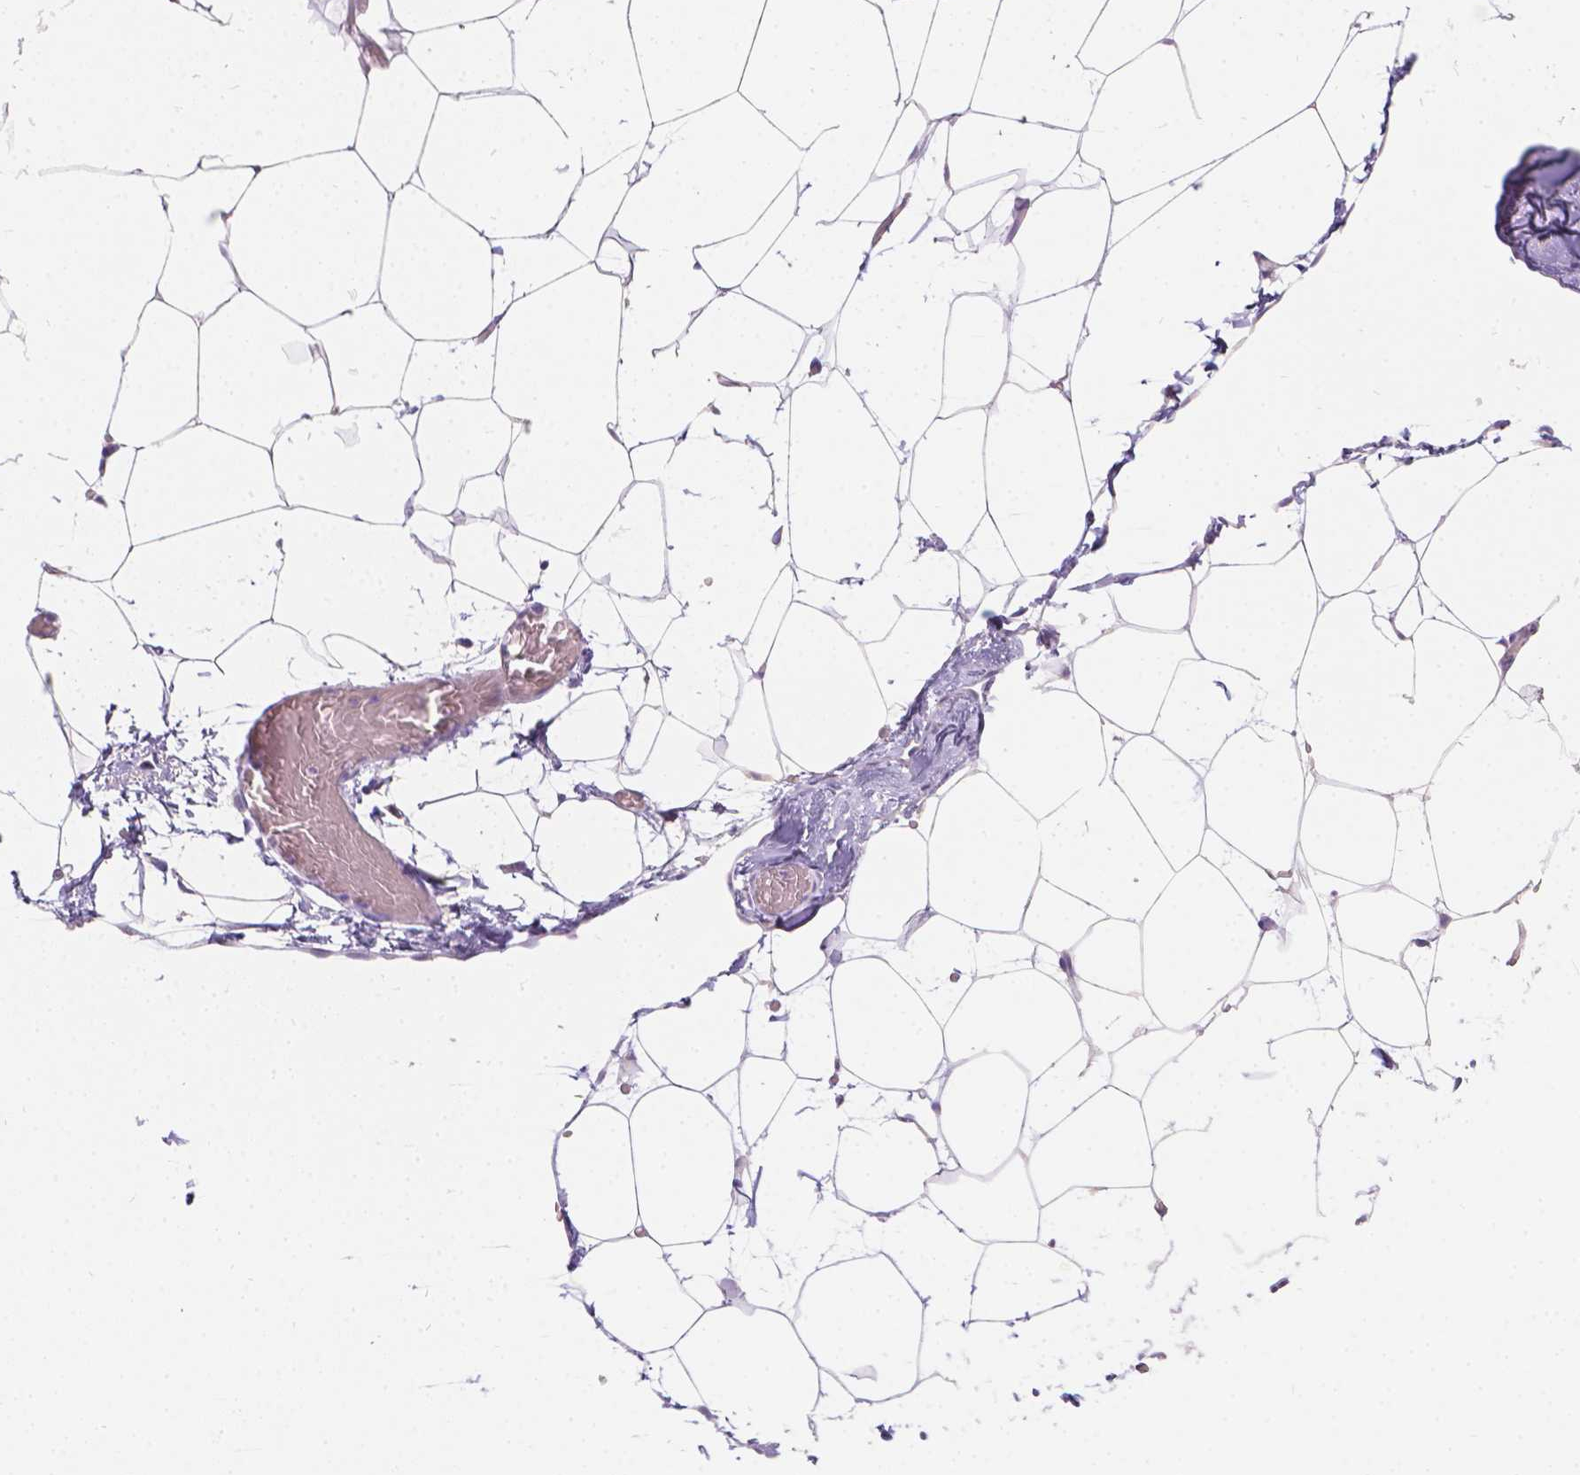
{"staining": {"intensity": "negative", "quantity": "none", "location": "none"}, "tissue": "adipose tissue", "cell_type": "Adipocytes", "image_type": "normal", "snomed": [{"axis": "morphology", "description": "Normal tissue, NOS"}, {"axis": "topography", "description": "Adipose tissue"}], "caption": "Immunohistochemistry (IHC) histopathology image of benign adipose tissue: human adipose tissue stained with DAB (3,3'-diaminobenzidine) displays no significant protein expression in adipocytes. The staining was performed using DAB (3,3'-diaminobenzidine) to visualize the protein expression in brown, while the nuclei were stained in blue with hematoxylin (Magnification: 20x).", "gene": "HTN3", "patient": {"sex": "male", "age": 57}}